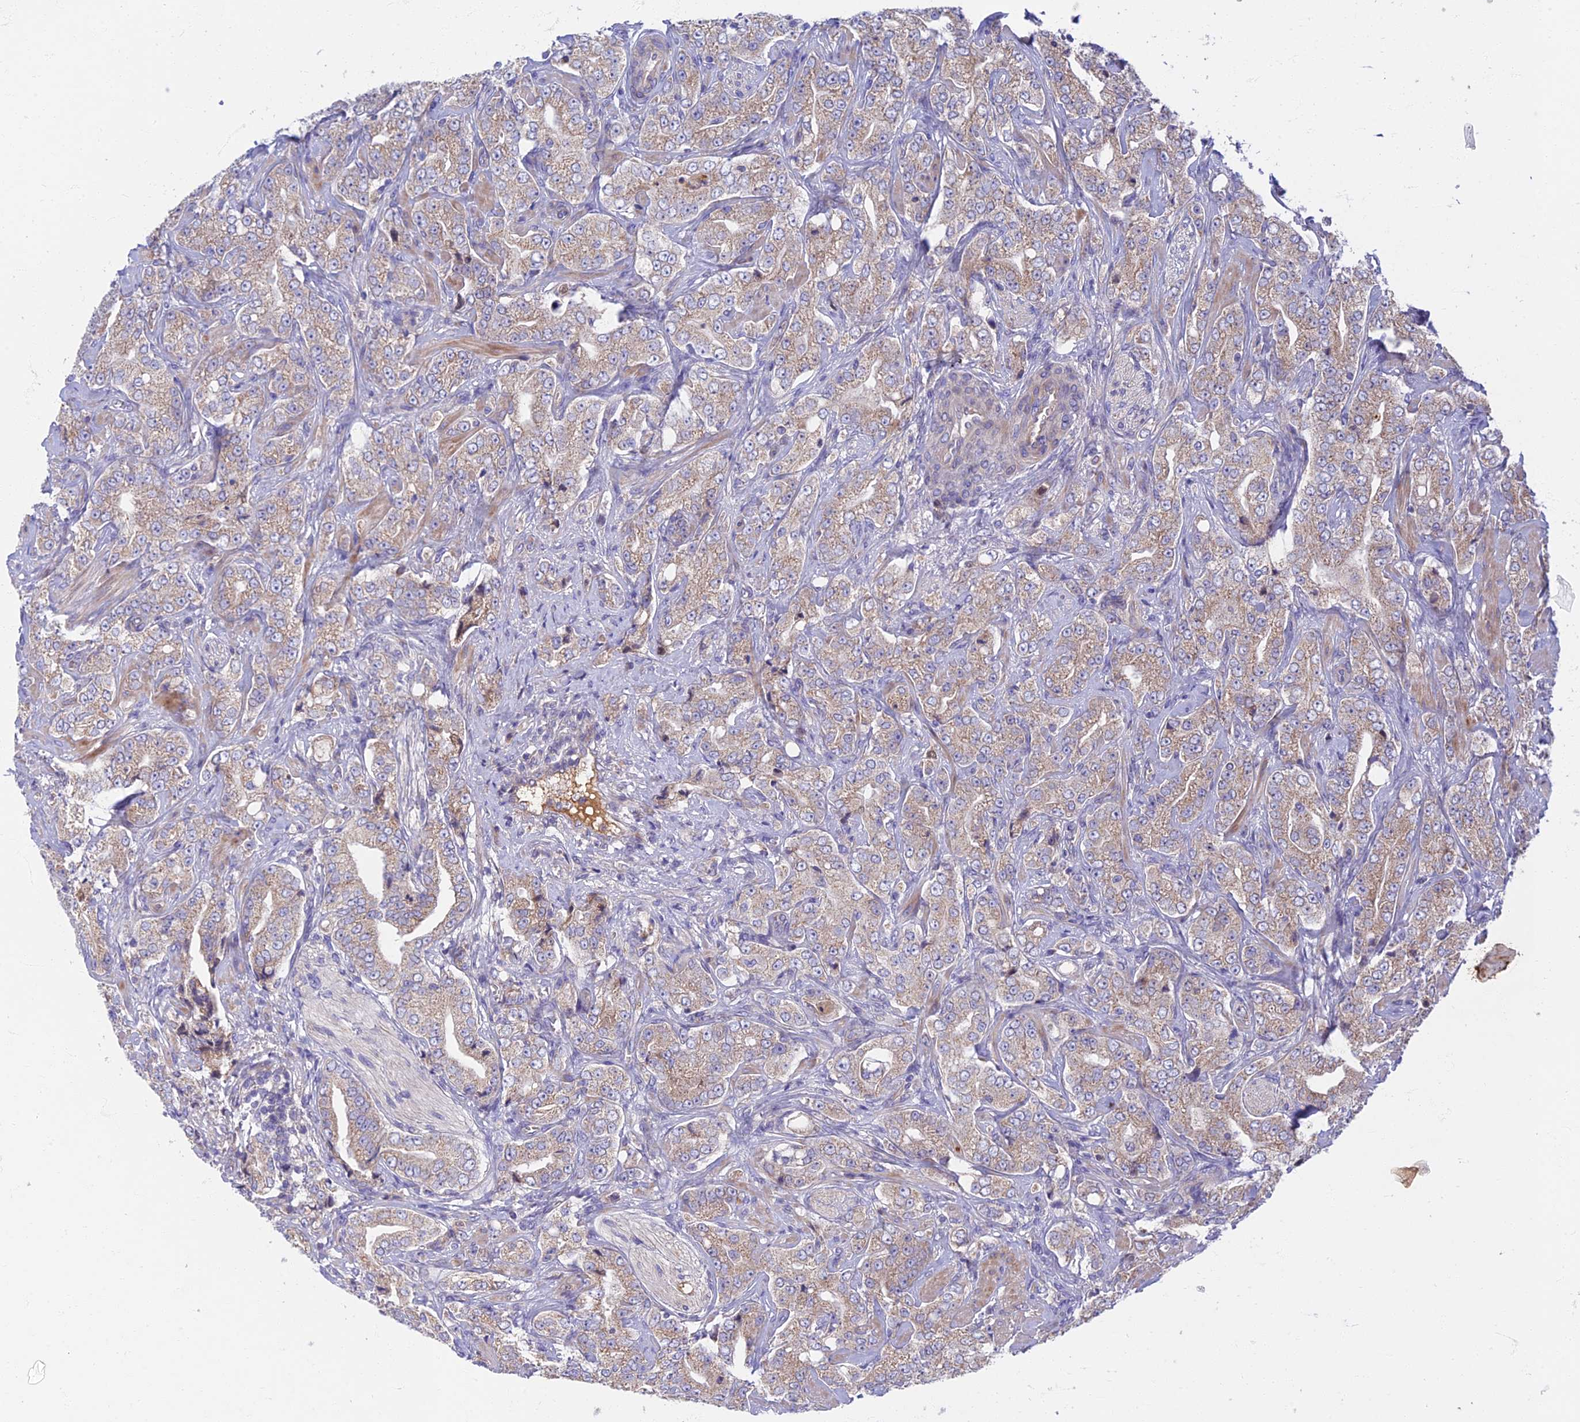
{"staining": {"intensity": "weak", "quantity": "25%-75%", "location": "cytoplasmic/membranous"}, "tissue": "prostate cancer", "cell_type": "Tumor cells", "image_type": "cancer", "snomed": [{"axis": "morphology", "description": "Adenocarcinoma, Low grade"}, {"axis": "topography", "description": "Prostate"}], "caption": "Prostate cancer (adenocarcinoma (low-grade)) tissue reveals weak cytoplasmic/membranous expression in about 25%-75% of tumor cells, visualized by immunohistochemistry.", "gene": "SOGA1", "patient": {"sex": "male", "age": 67}}